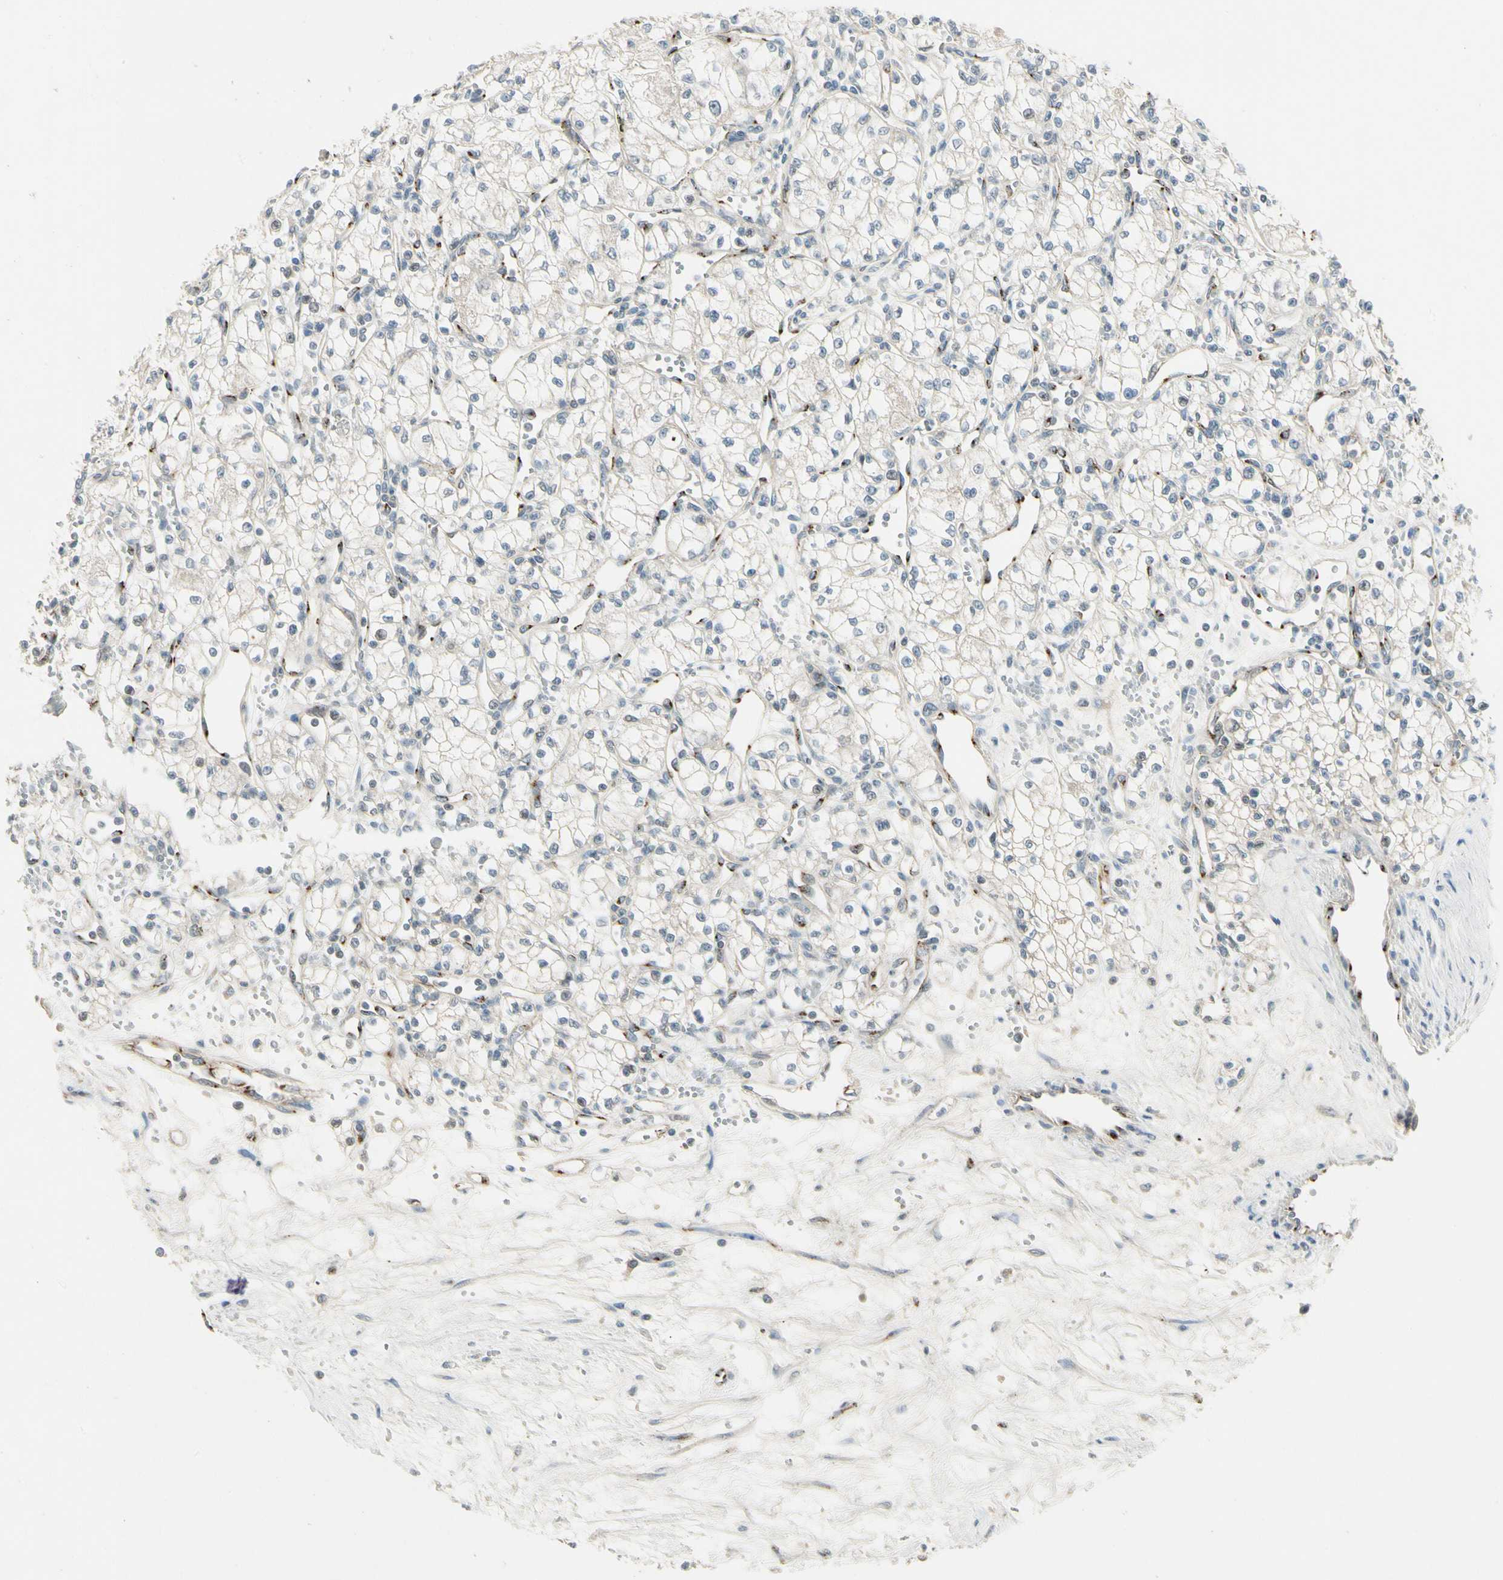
{"staining": {"intensity": "weak", "quantity": "<25%", "location": "cytoplasmic/membranous"}, "tissue": "renal cancer", "cell_type": "Tumor cells", "image_type": "cancer", "snomed": [{"axis": "morphology", "description": "Normal tissue, NOS"}, {"axis": "morphology", "description": "Adenocarcinoma, NOS"}, {"axis": "topography", "description": "Kidney"}], "caption": "IHC photomicrograph of neoplastic tissue: renal adenocarcinoma stained with DAB reveals no significant protein staining in tumor cells.", "gene": "MANSC1", "patient": {"sex": "male", "age": 59}}